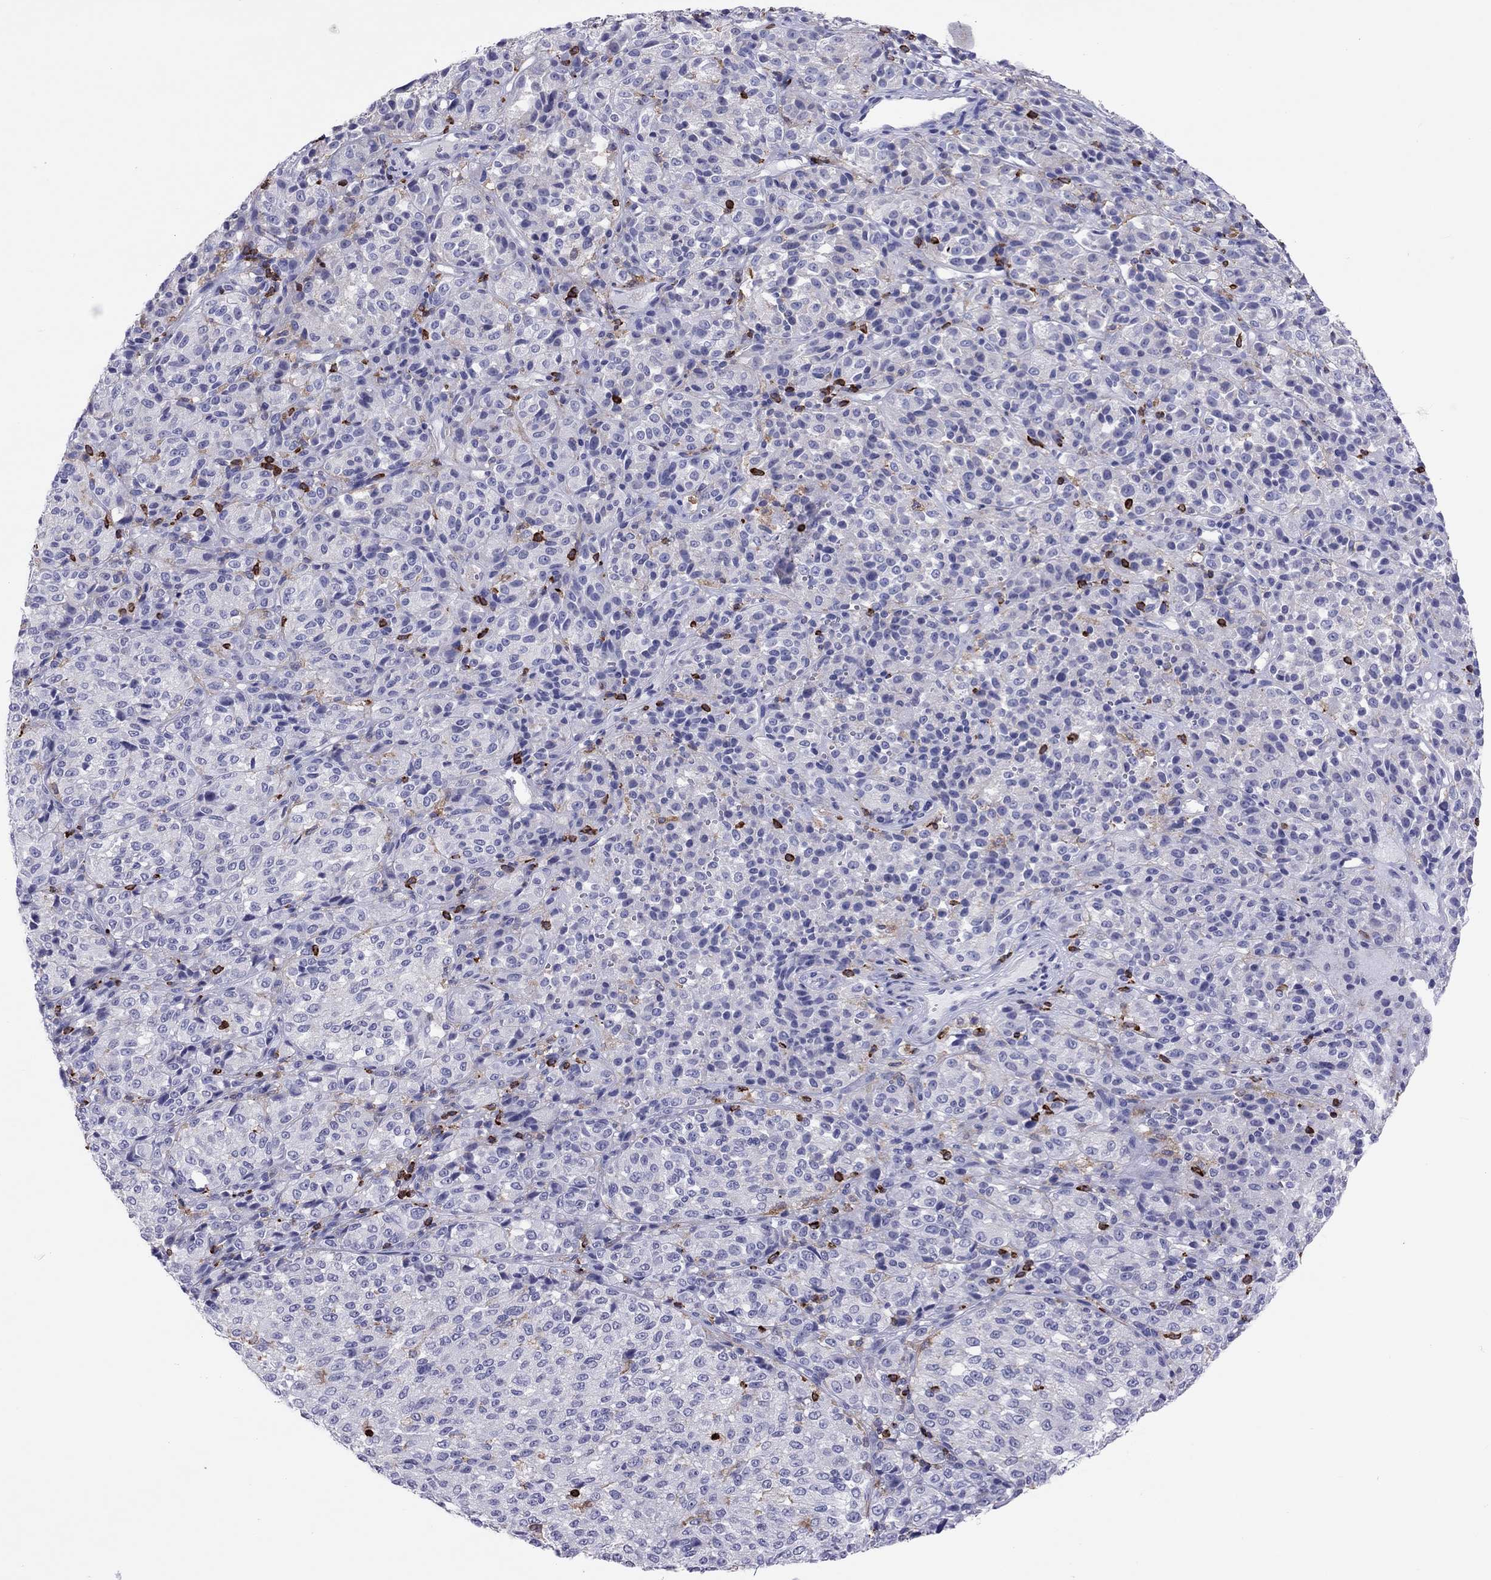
{"staining": {"intensity": "negative", "quantity": "none", "location": "none"}, "tissue": "melanoma", "cell_type": "Tumor cells", "image_type": "cancer", "snomed": [{"axis": "morphology", "description": "Malignant melanoma, Metastatic site"}, {"axis": "topography", "description": "Brain"}], "caption": "Tumor cells show no significant staining in malignant melanoma (metastatic site).", "gene": "MND1", "patient": {"sex": "female", "age": 56}}